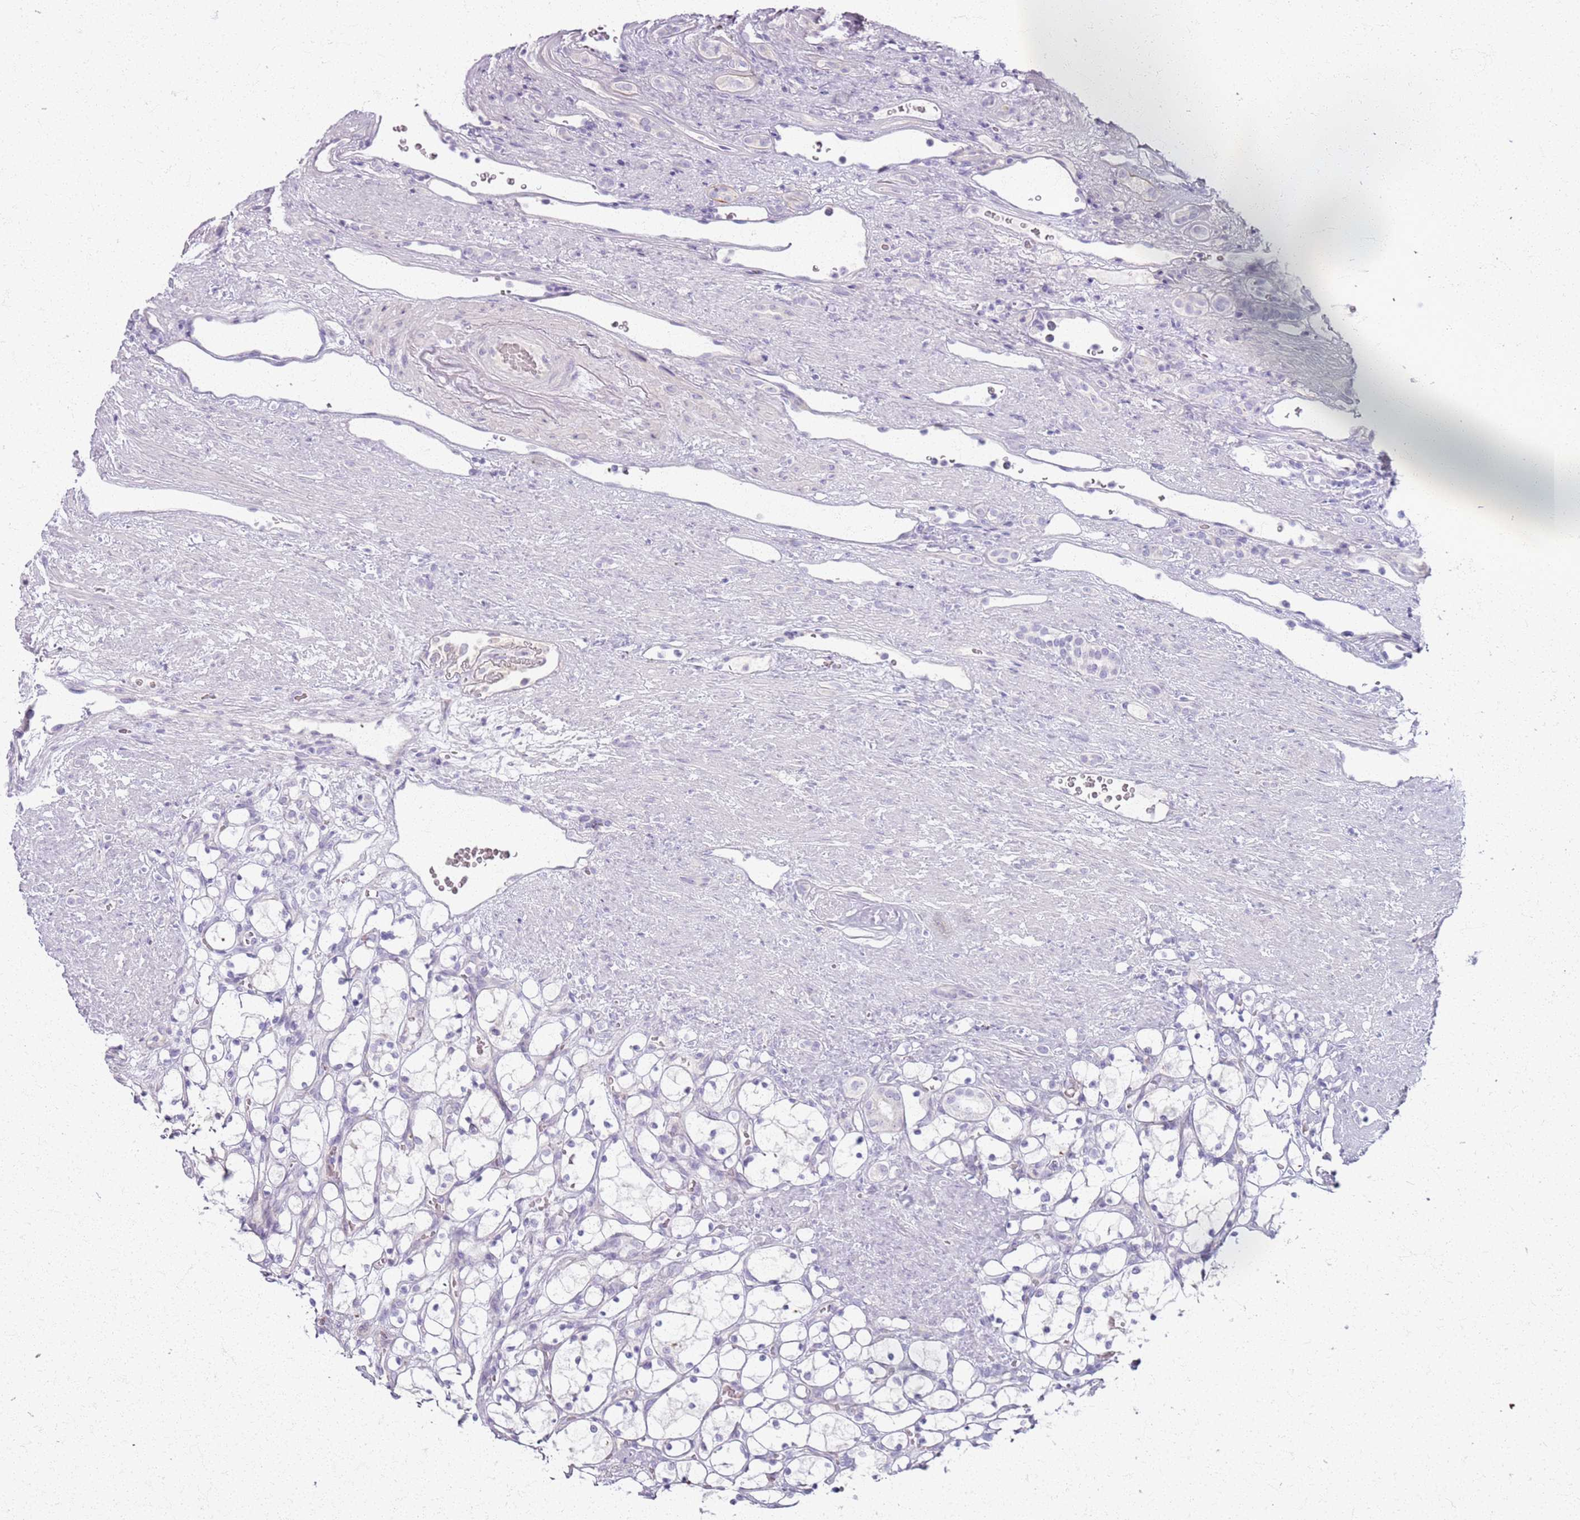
{"staining": {"intensity": "negative", "quantity": "none", "location": "none"}, "tissue": "renal cancer", "cell_type": "Tumor cells", "image_type": "cancer", "snomed": [{"axis": "morphology", "description": "Adenocarcinoma, NOS"}, {"axis": "topography", "description": "Kidney"}], "caption": "Immunohistochemical staining of human renal adenocarcinoma reveals no significant positivity in tumor cells.", "gene": "CSRP3", "patient": {"sex": "female", "age": 69}}